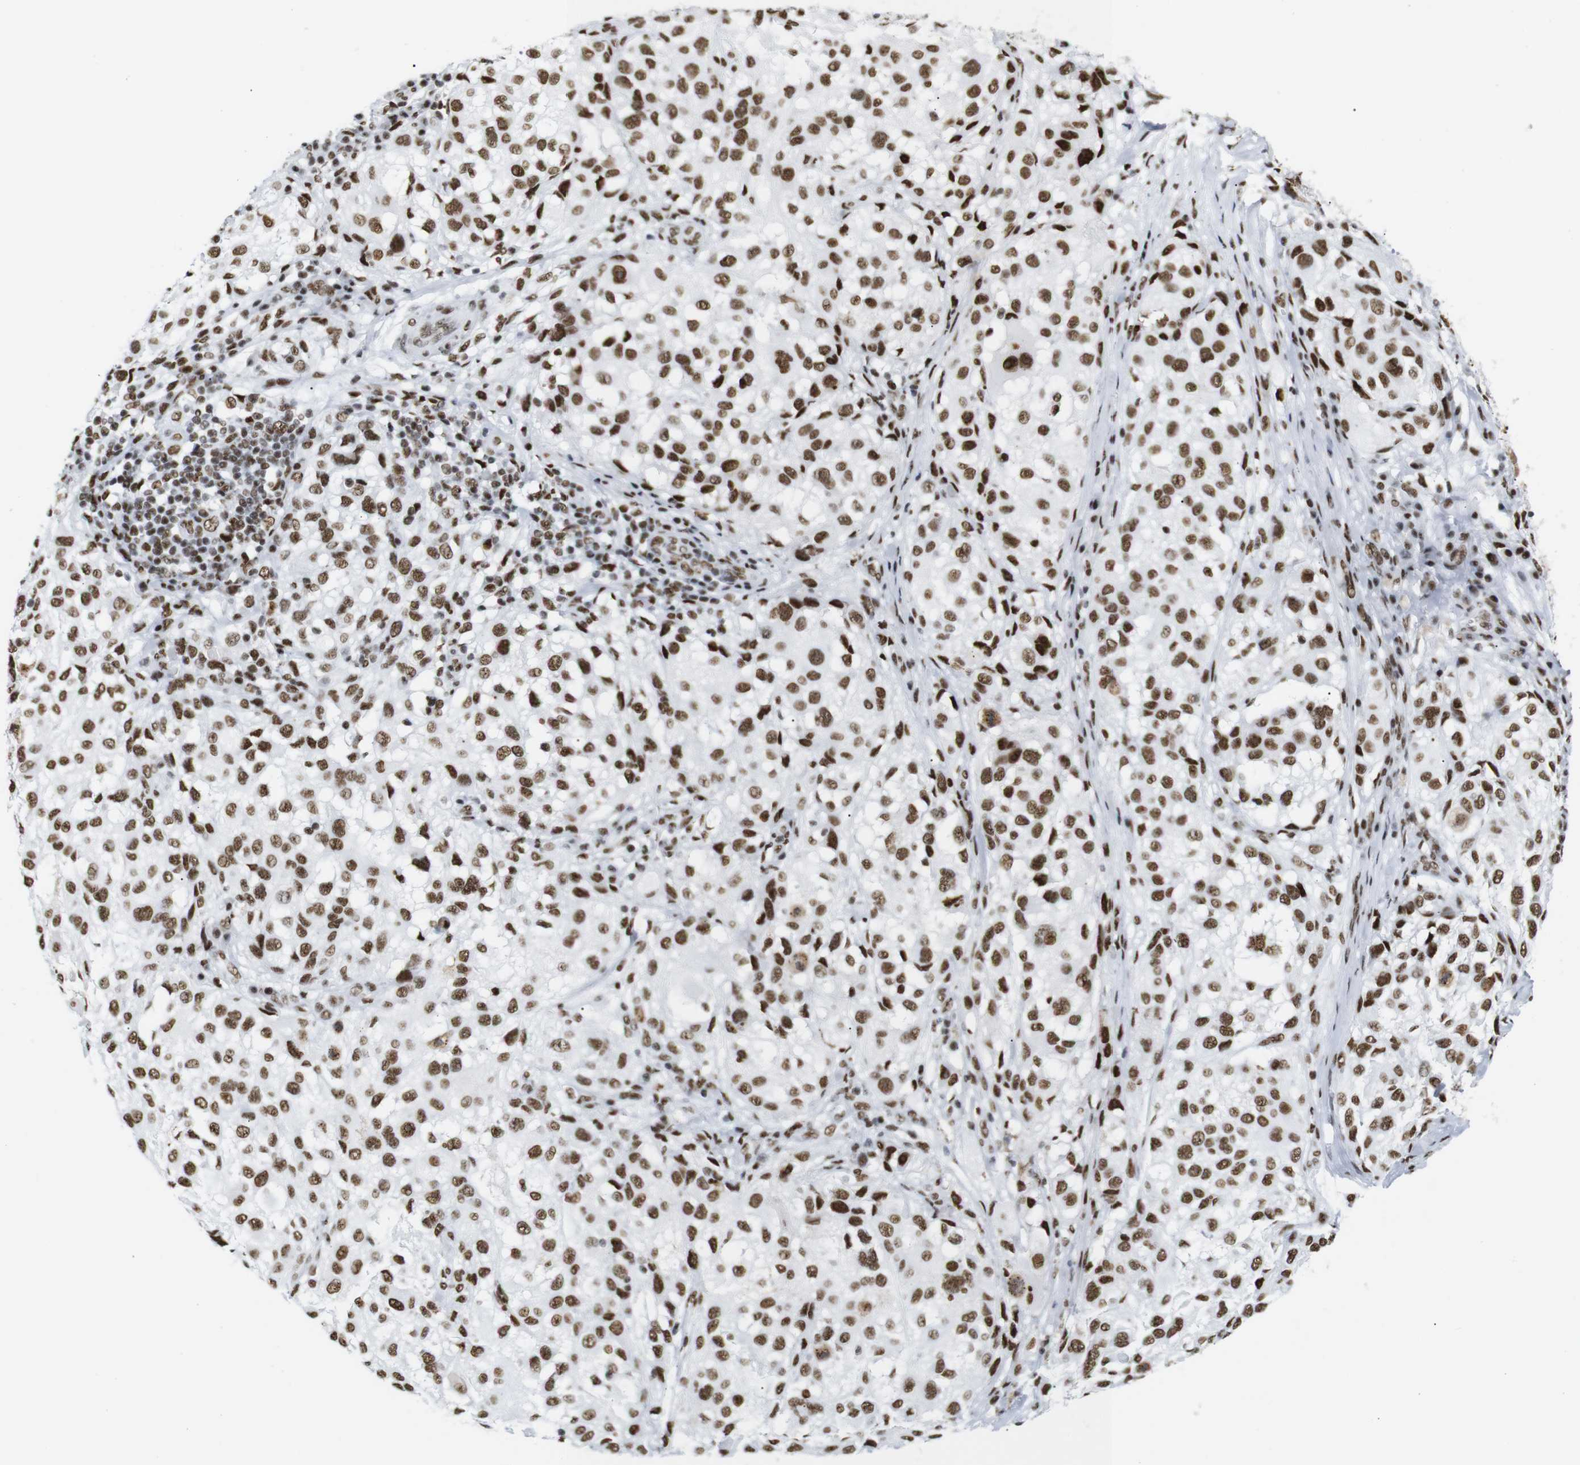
{"staining": {"intensity": "strong", "quantity": ">75%", "location": "nuclear"}, "tissue": "melanoma", "cell_type": "Tumor cells", "image_type": "cancer", "snomed": [{"axis": "morphology", "description": "Necrosis, NOS"}, {"axis": "morphology", "description": "Malignant melanoma, NOS"}, {"axis": "topography", "description": "Skin"}], "caption": "Immunohistochemical staining of human melanoma demonstrates high levels of strong nuclear protein positivity in about >75% of tumor cells.", "gene": "TRA2B", "patient": {"sex": "female", "age": 87}}